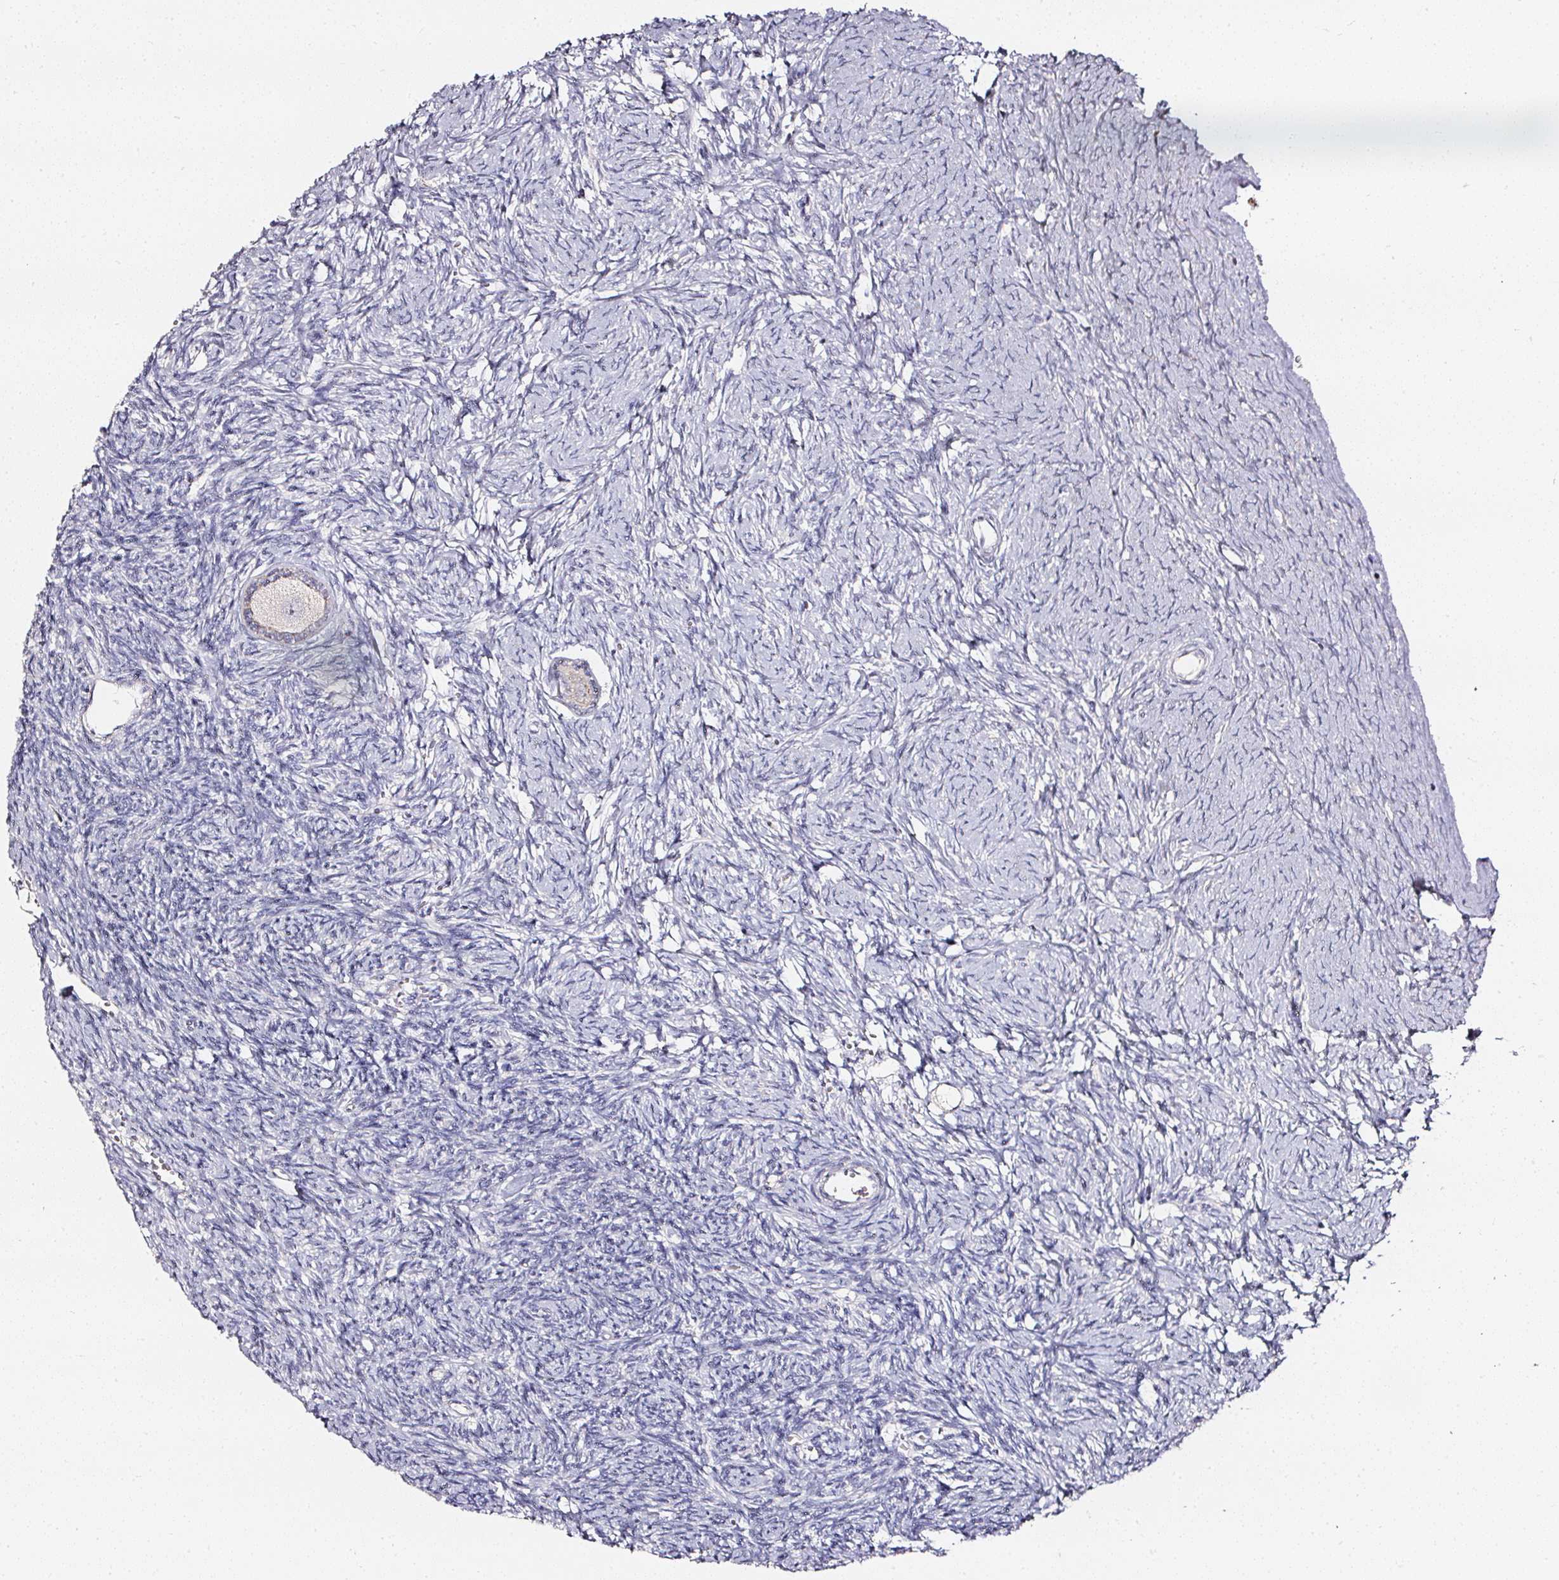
{"staining": {"intensity": "weak", "quantity": "25%-75%", "location": "cytoplasmic/membranous"}, "tissue": "ovary", "cell_type": "Follicle cells", "image_type": "normal", "snomed": [{"axis": "morphology", "description": "Normal tissue, NOS"}, {"axis": "topography", "description": "Ovary"}], "caption": "Normal ovary was stained to show a protein in brown. There is low levels of weak cytoplasmic/membranous staining in approximately 25%-75% of follicle cells.", "gene": "NTRK1", "patient": {"sex": "female", "age": 39}}